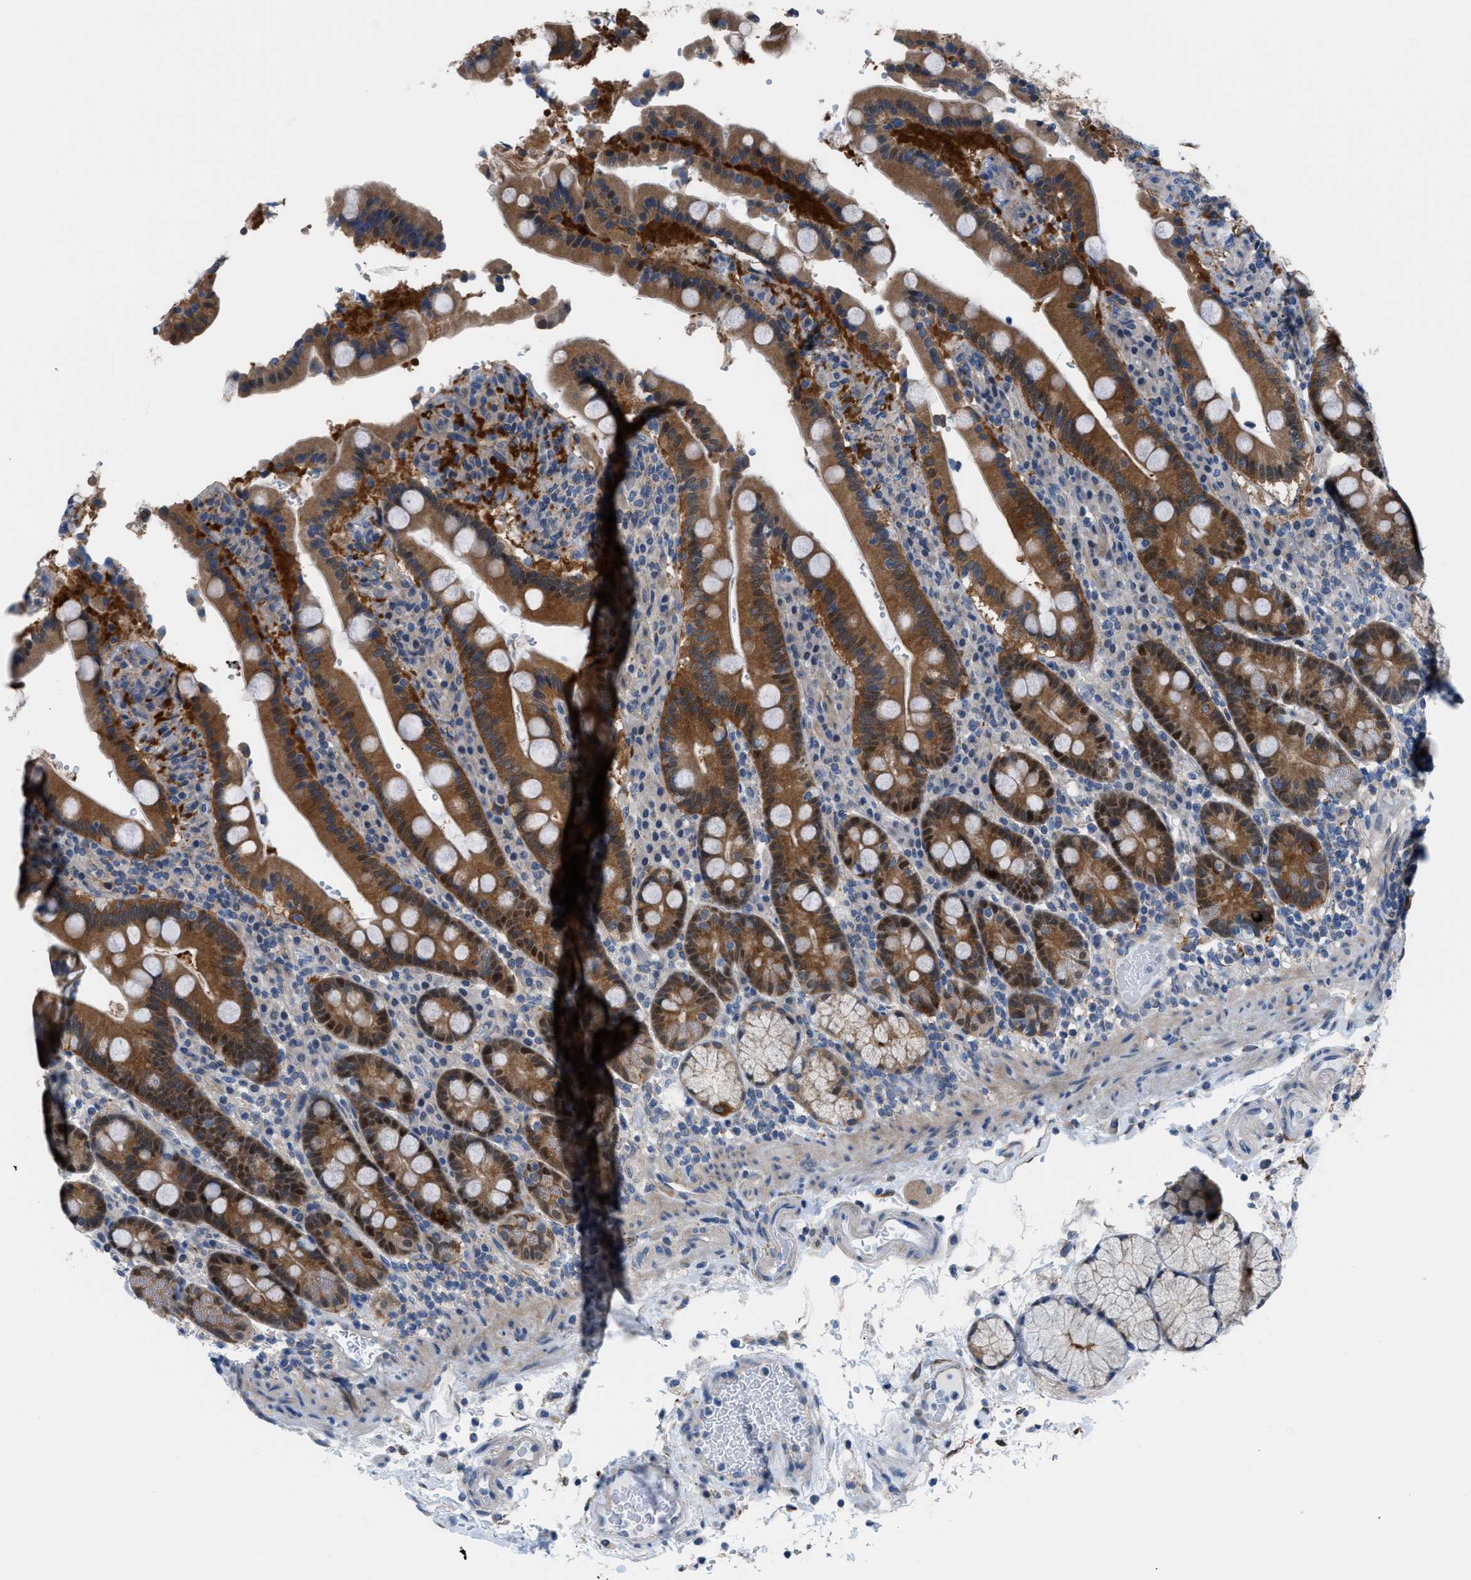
{"staining": {"intensity": "moderate", "quantity": ">75%", "location": "cytoplasmic/membranous,nuclear"}, "tissue": "duodenum", "cell_type": "Glandular cells", "image_type": "normal", "snomed": [{"axis": "morphology", "description": "Normal tissue, NOS"}, {"axis": "topography", "description": "Small intestine, NOS"}], "caption": "Immunohistochemistry histopathology image of normal duodenum stained for a protein (brown), which displays medium levels of moderate cytoplasmic/membranous,nuclear positivity in approximately >75% of glandular cells.", "gene": "TMEM45B", "patient": {"sex": "female", "age": 71}}